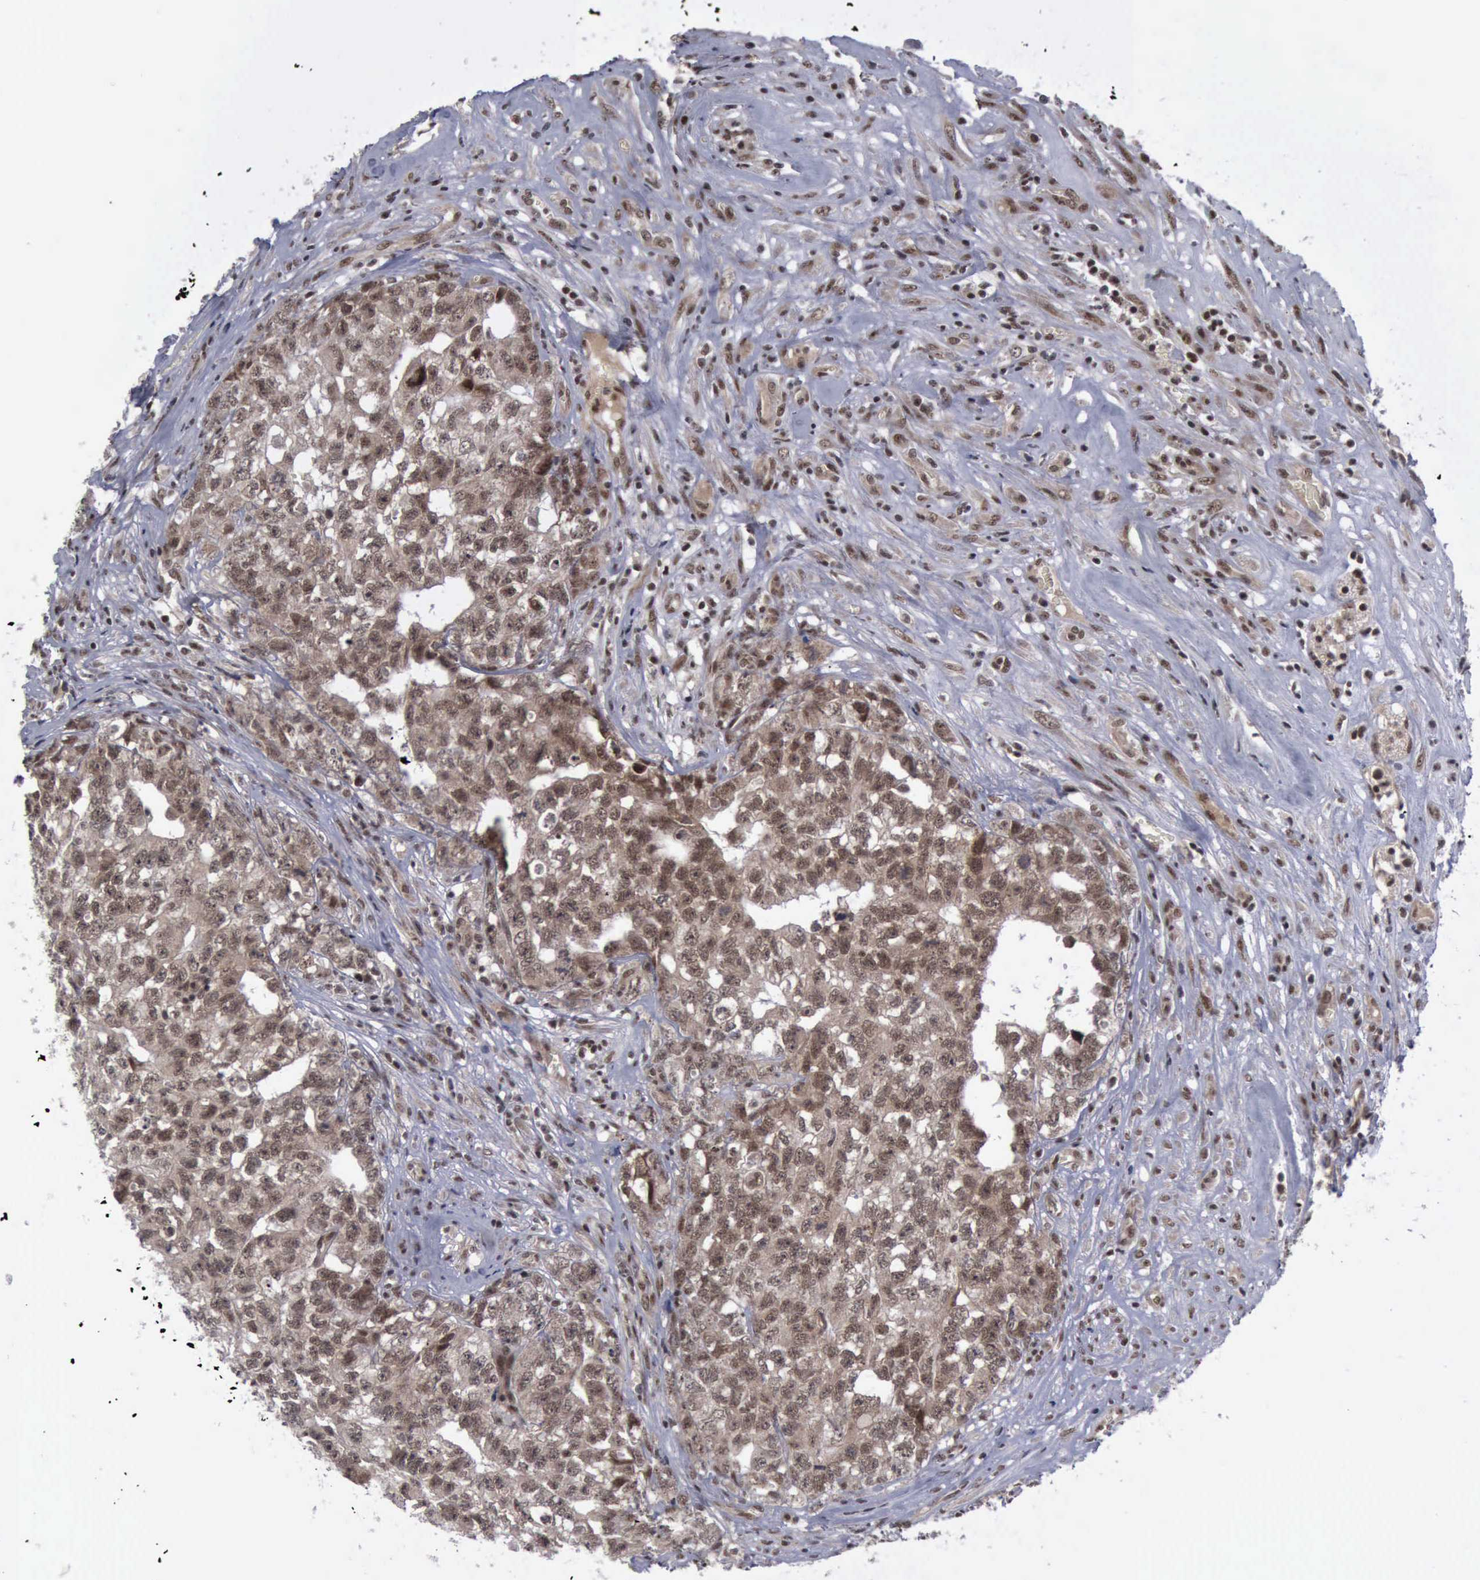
{"staining": {"intensity": "moderate", "quantity": ">75%", "location": "cytoplasmic/membranous,nuclear"}, "tissue": "testis cancer", "cell_type": "Tumor cells", "image_type": "cancer", "snomed": [{"axis": "morphology", "description": "Carcinoma, Embryonal, NOS"}, {"axis": "topography", "description": "Testis"}], "caption": "Tumor cells demonstrate medium levels of moderate cytoplasmic/membranous and nuclear expression in approximately >75% of cells in human embryonal carcinoma (testis).", "gene": "ATM", "patient": {"sex": "male", "age": 31}}